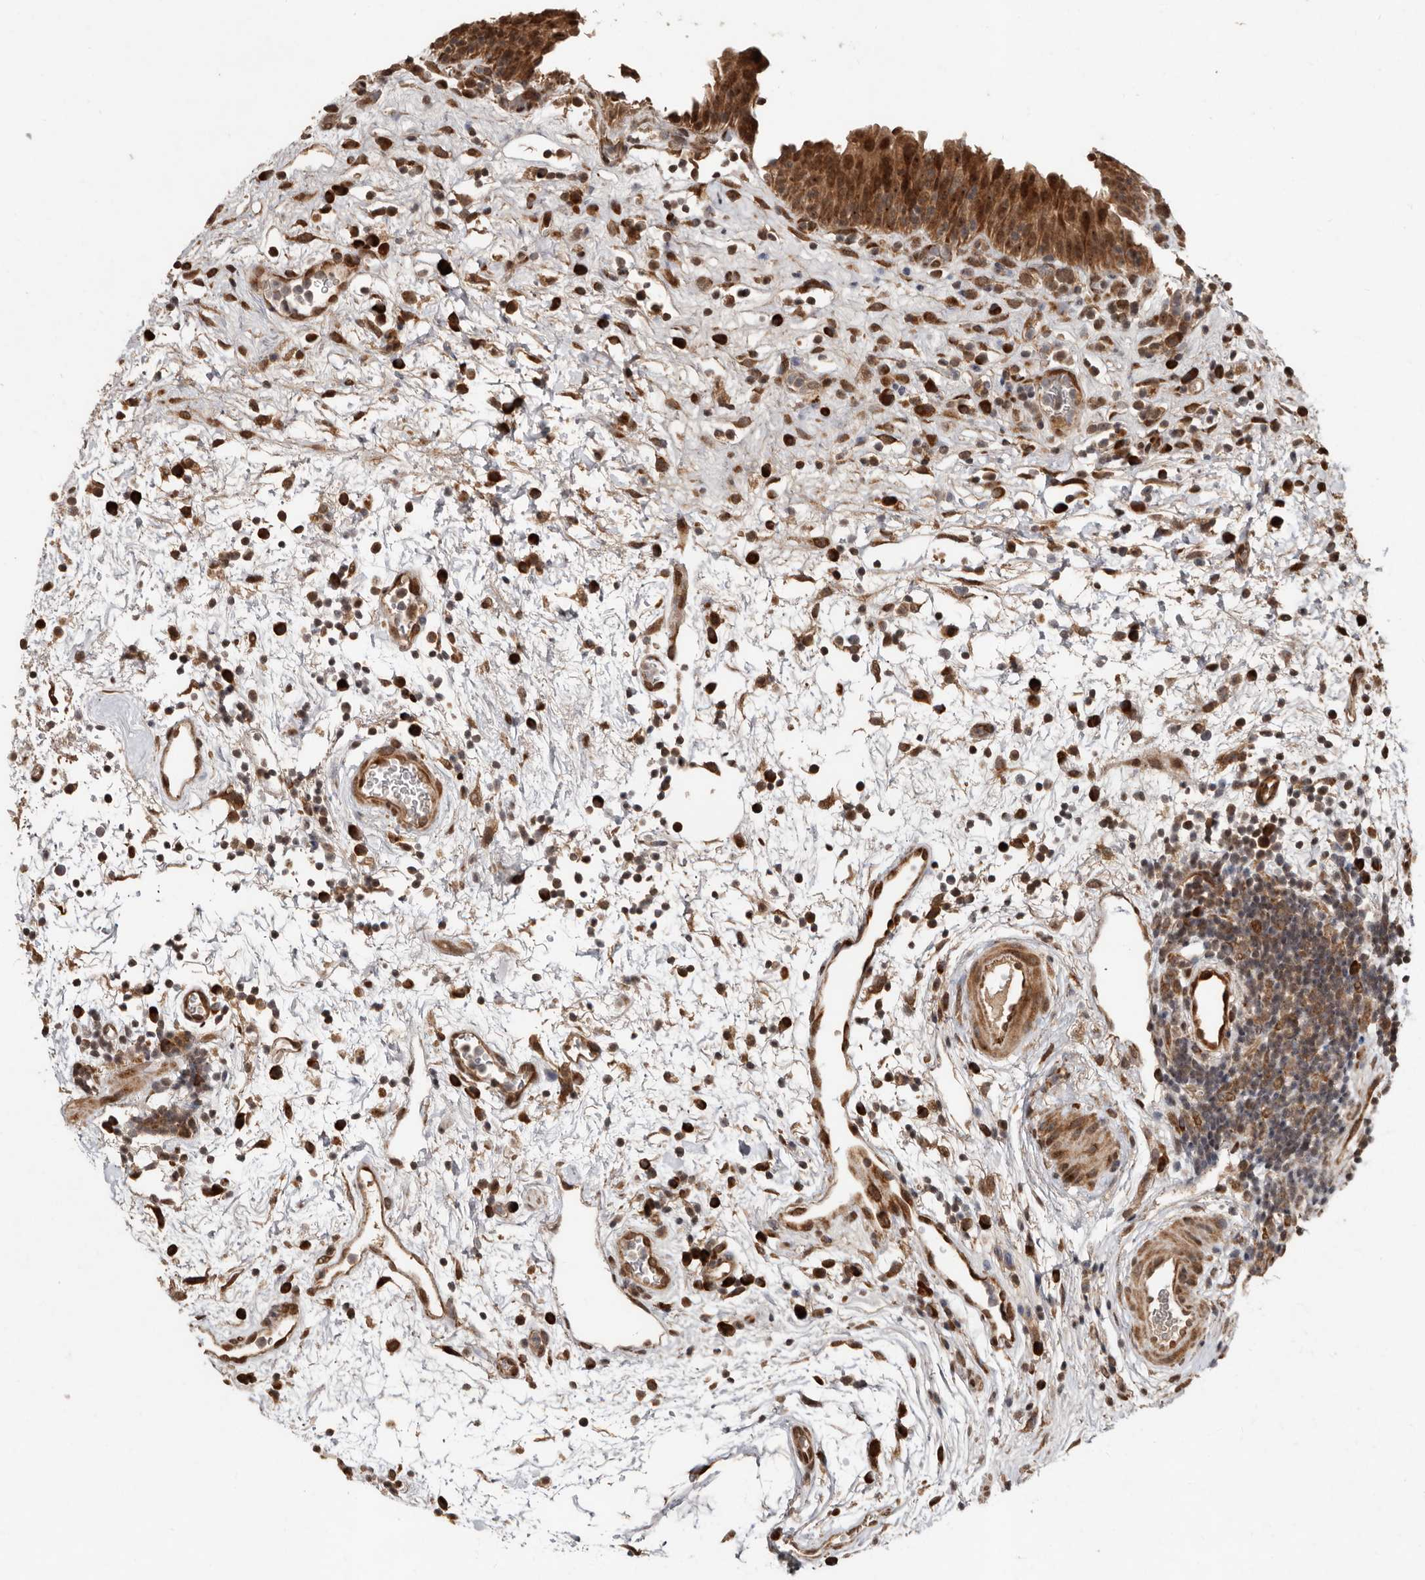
{"staining": {"intensity": "strong", "quantity": ">75%", "location": "cytoplasmic/membranous,nuclear"}, "tissue": "urinary bladder", "cell_type": "Urothelial cells", "image_type": "normal", "snomed": [{"axis": "morphology", "description": "Normal tissue, NOS"}, {"axis": "morphology", "description": "Inflammation, NOS"}, {"axis": "topography", "description": "Urinary bladder"}], "caption": "A photomicrograph of human urinary bladder stained for a protein displays strong cytoplasmic/membranous,nuclear brown staining in urothelial cells.", "gene": "LRGUK", "patient": {"sex": "female", "age": 75}}